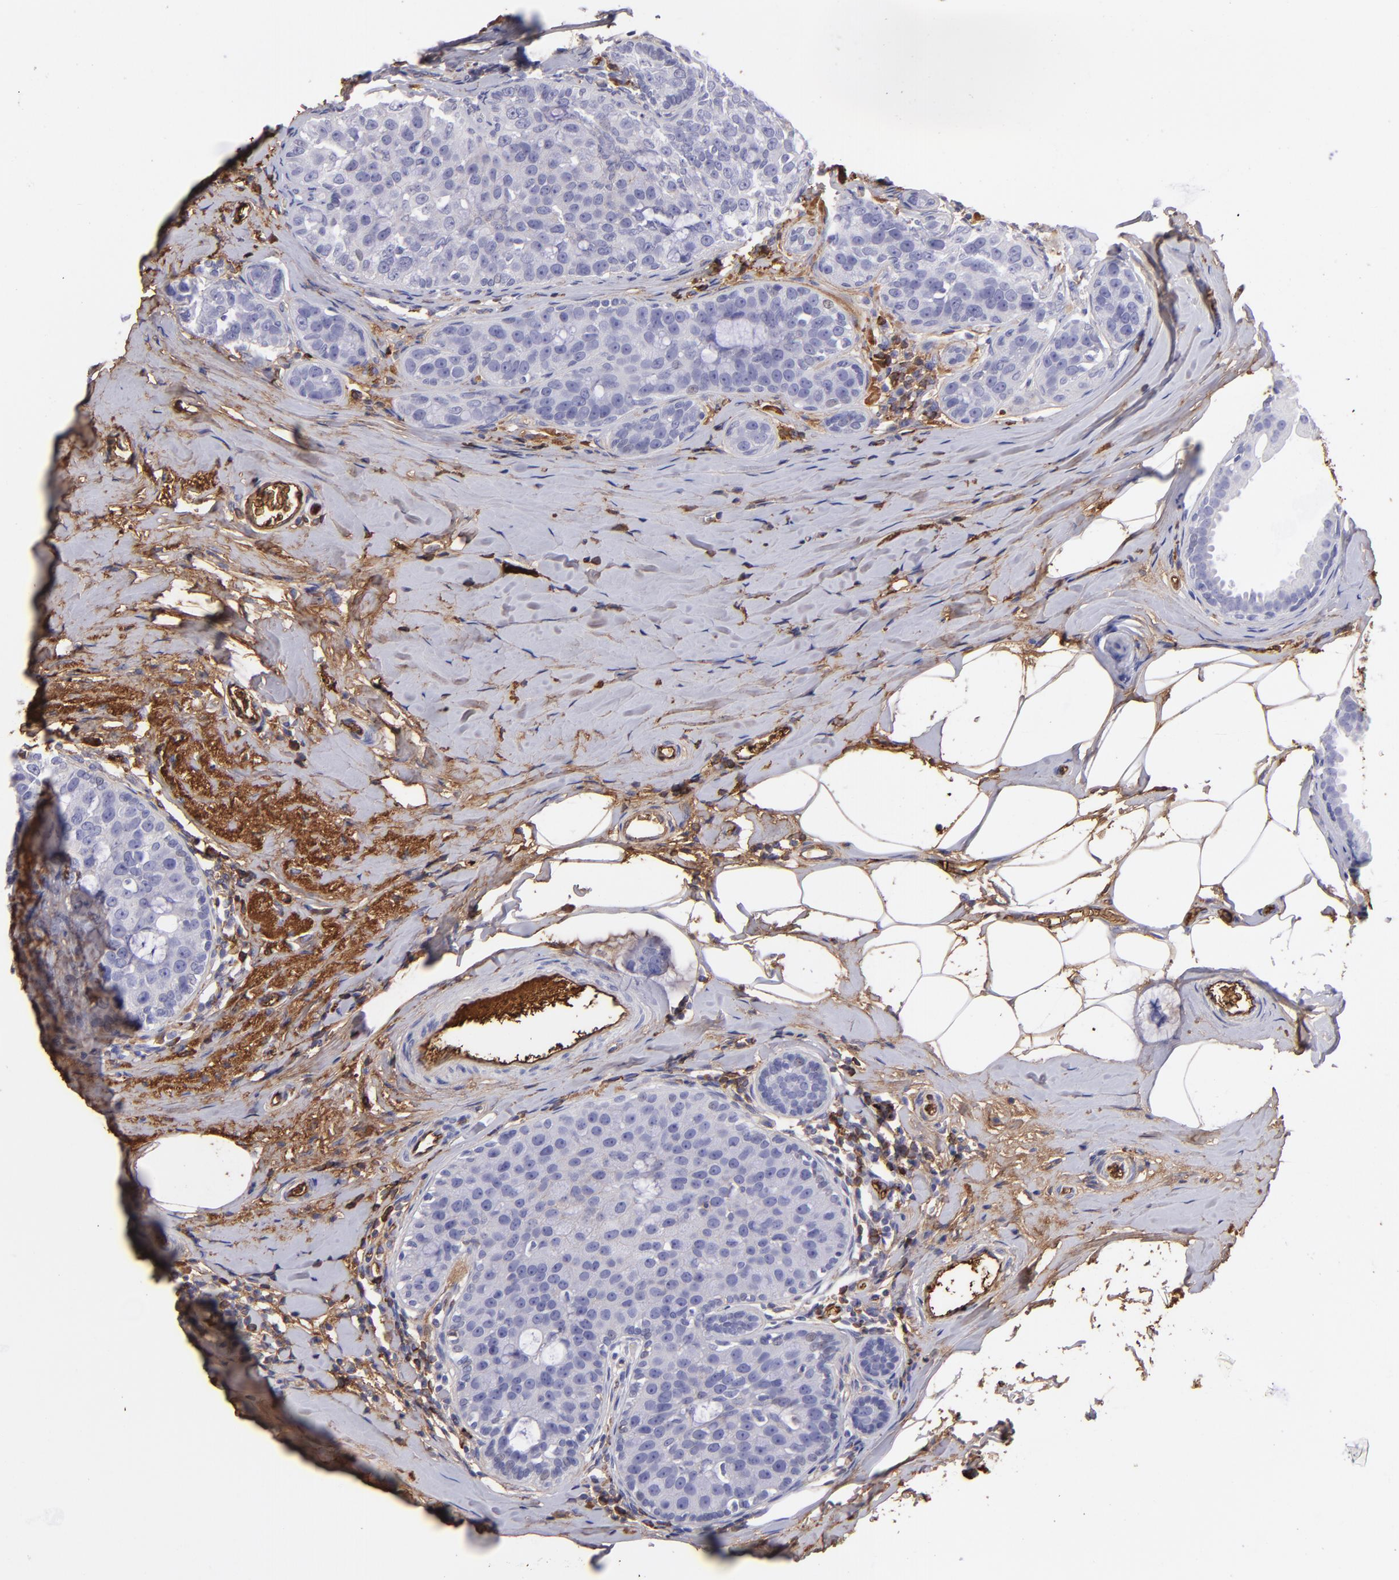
{"staining": {"intensity": "negative", "quantity": "none", "location": "none"}, "tissue": "breast cancer", "cell_type": "Tumor cells", "image_type": "cancer", "snomed": [{"axis": "morphology", "description": "Normal tissue, NOS"}, {"axis": "morphology", "description": "Duct carcinoma"}, {"axis": "topography", "description": "Breast"}], "caption": "A histopathology image of human infiltrating ductal carcinoma (breast) is negative for staining in tumor cells. (Immunohistochemistry, brightfield microscopy, high magnification).", "gene": "FGB", "patient": {"sex": "female", "age": 50}}